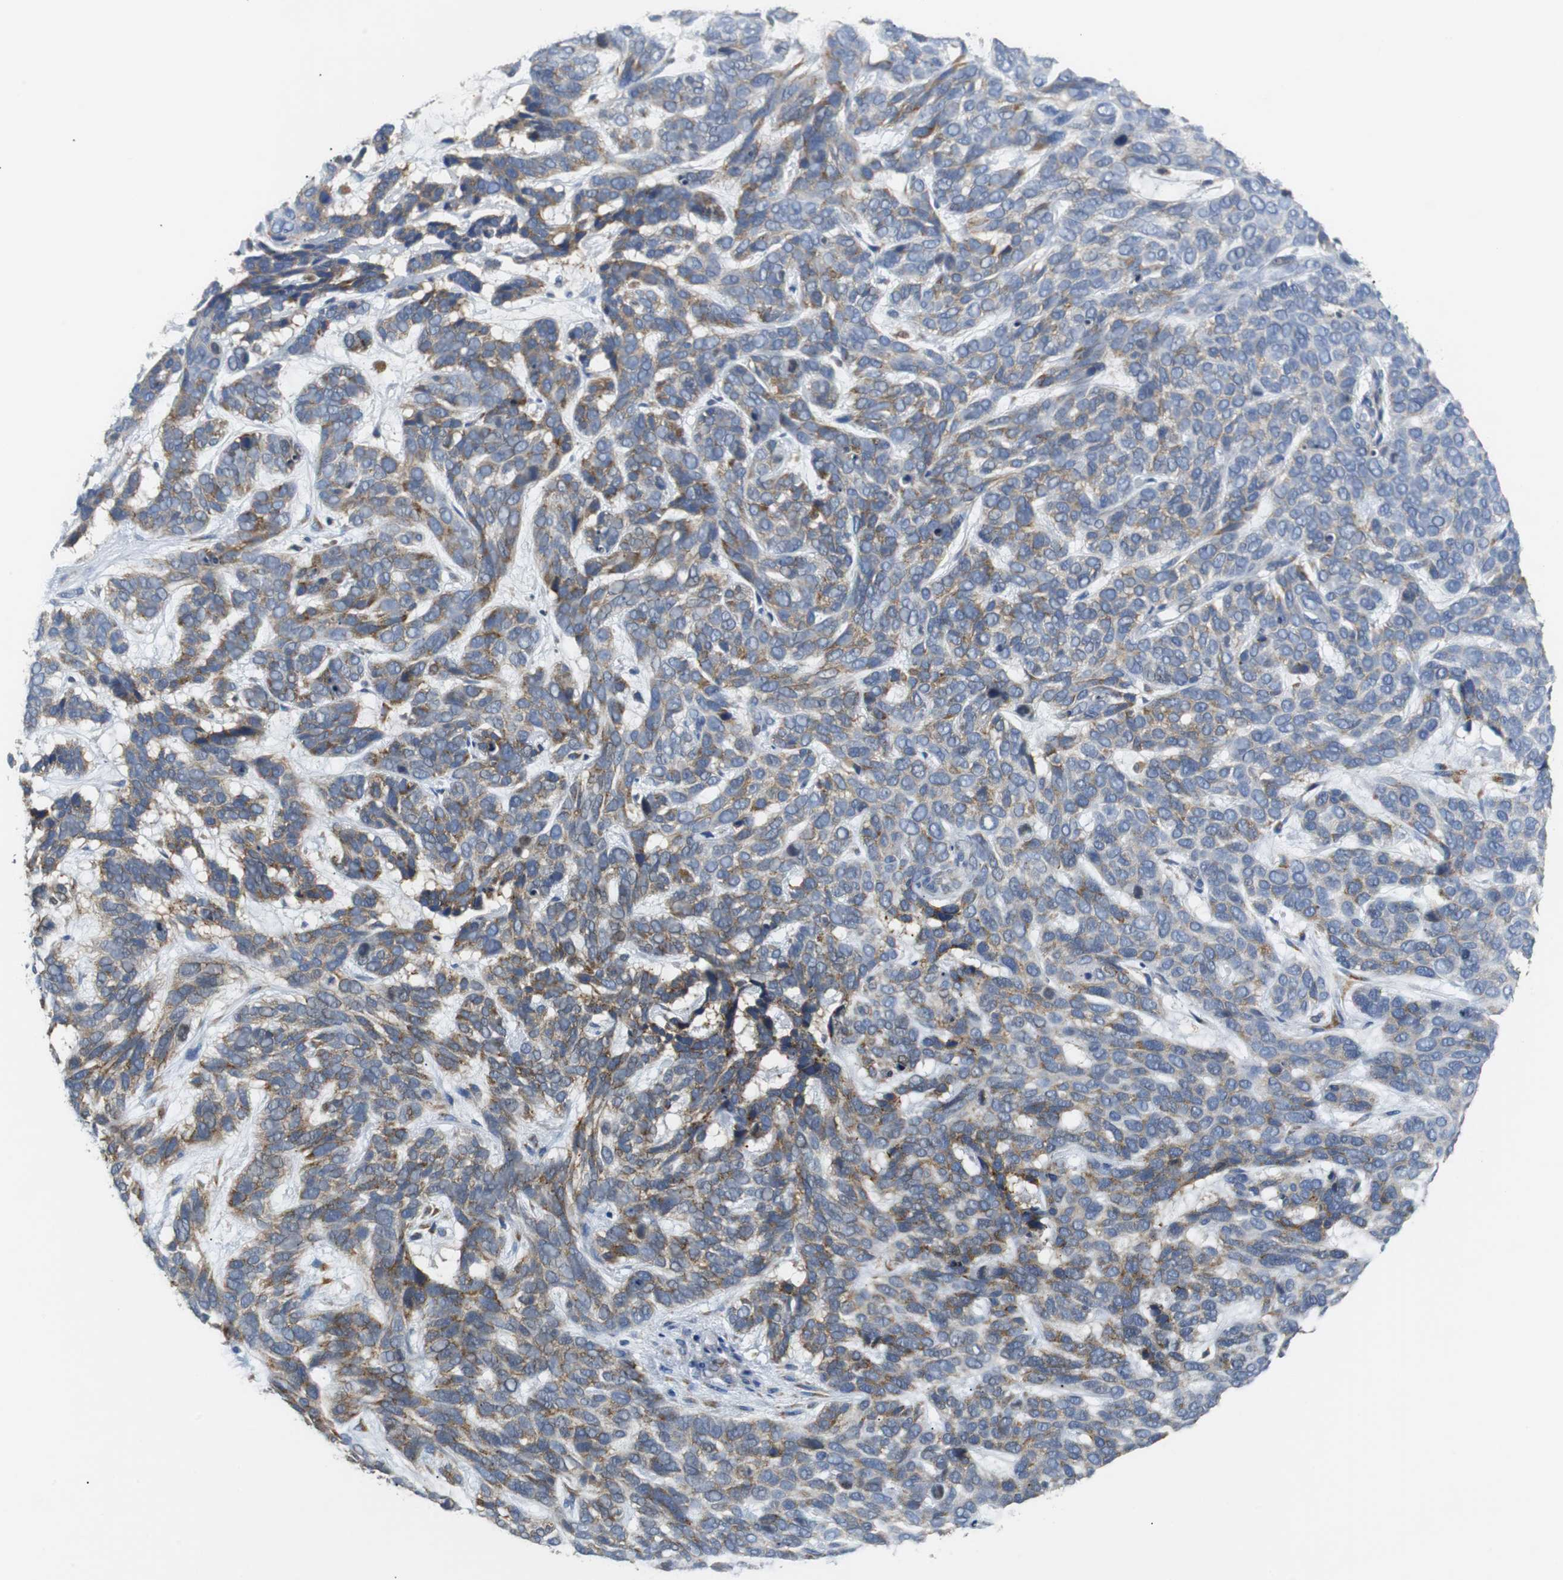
{"staining": {"intensity": "weak", "quantity": "25%-75%", "location": "cytoplasmic/membranous"}, "tissue": "skin cancer", "cell_type": "Tumor cells", "image_type": "cancer", "snomed": [{"axis": "morphology", "description": "Basal cell carcinoma"}, {"axis": "topography", "description": "Skin"}], "caption": "The micrograph displays immunohistochemical staining of skin cancer. There is weak cytoplasmic/membranous expression is appreciated in about 25%-75% of tumor cells.", "gene": "PDIA4", "patient": {"sex": "male", "age": 87}}